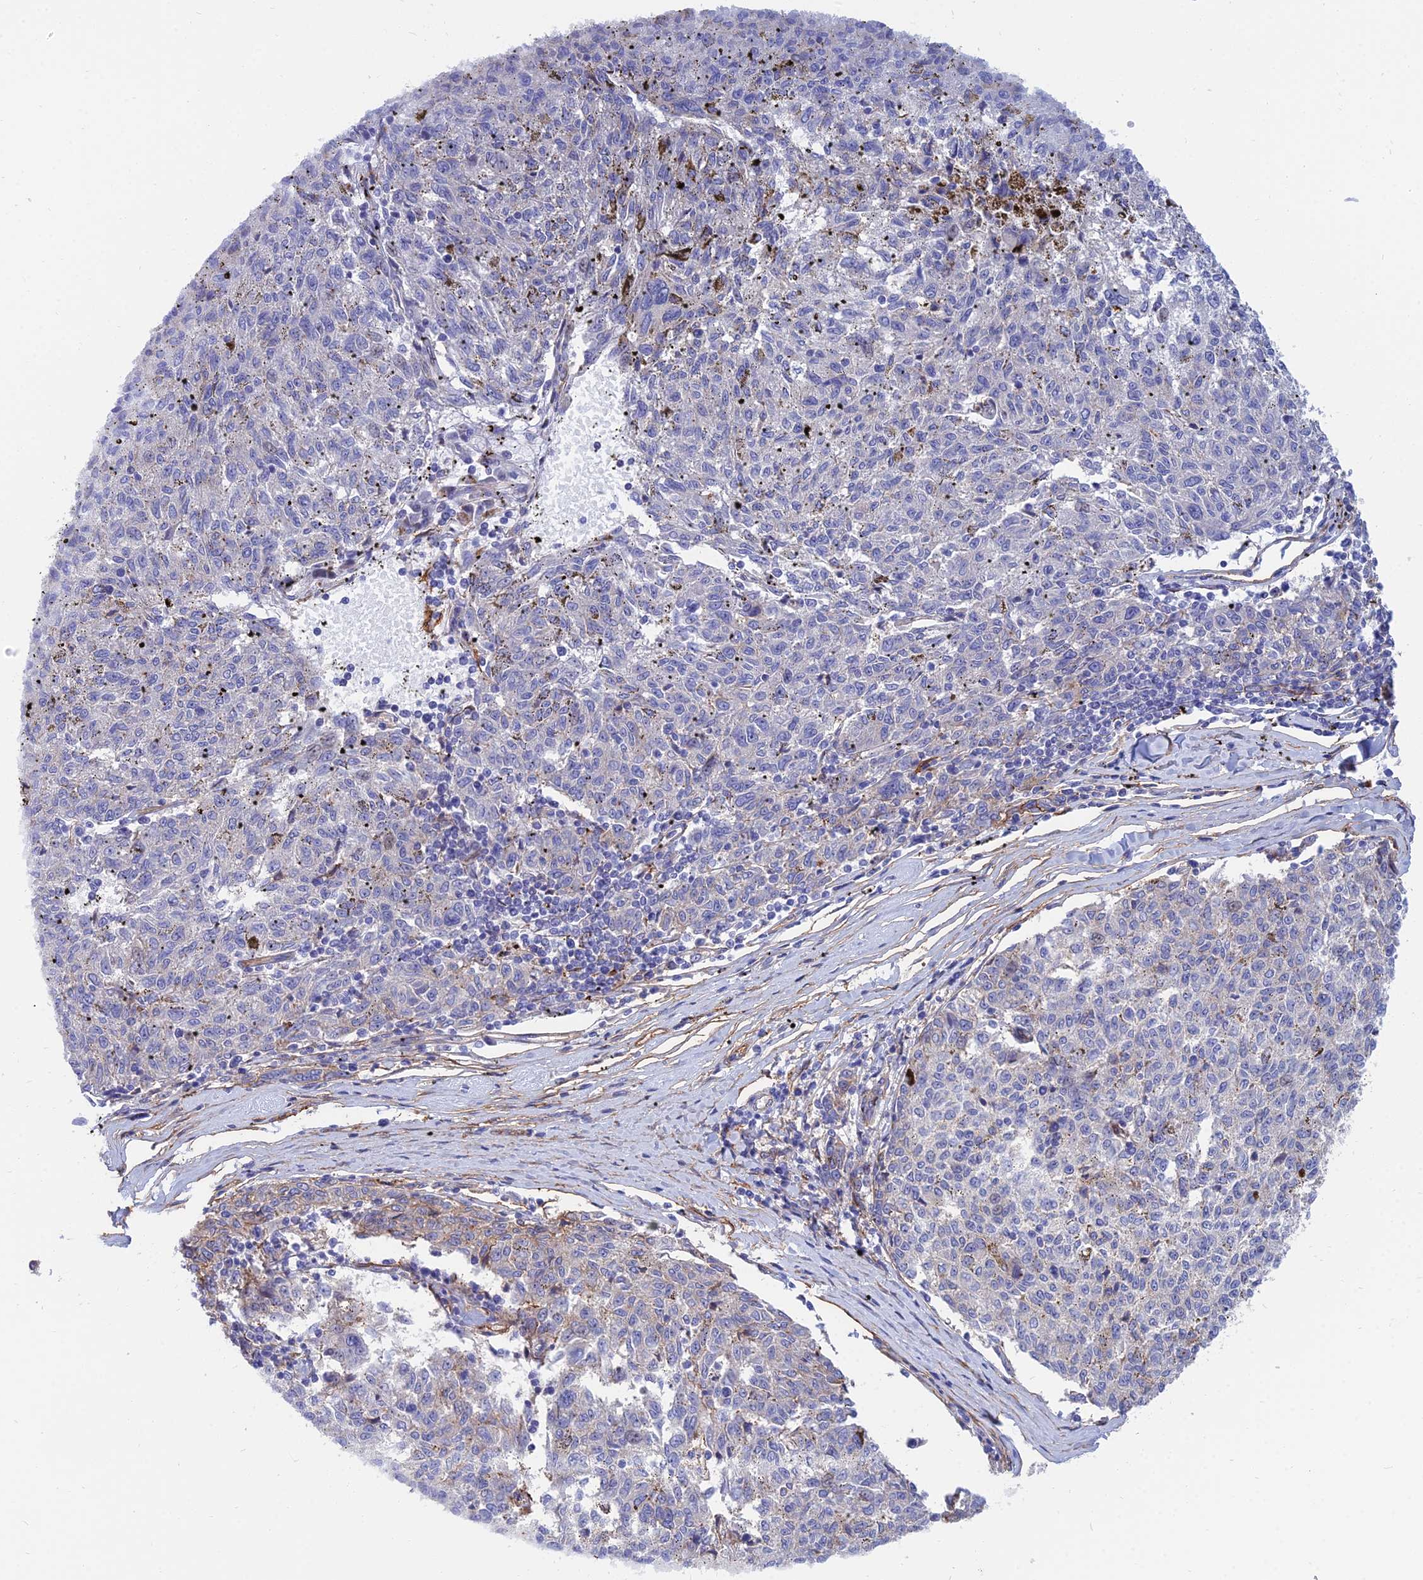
{"staining": {"intensity": "negative", "quantity": "none", "location": "none"}, "tissue": "melanoma", "cell_type": "Tumor cells", "image_type": "cancer", "snomed": [{"axis": "morphology", "description": "Malignant melanoma, NOS"}, {"axis": "topography", "description": "Skin"}], "caption": "Tumor cells show no significant positivity in melanoma.", "gene": "TRIM43B", "patient": {"sex": "female", "age": 72}}